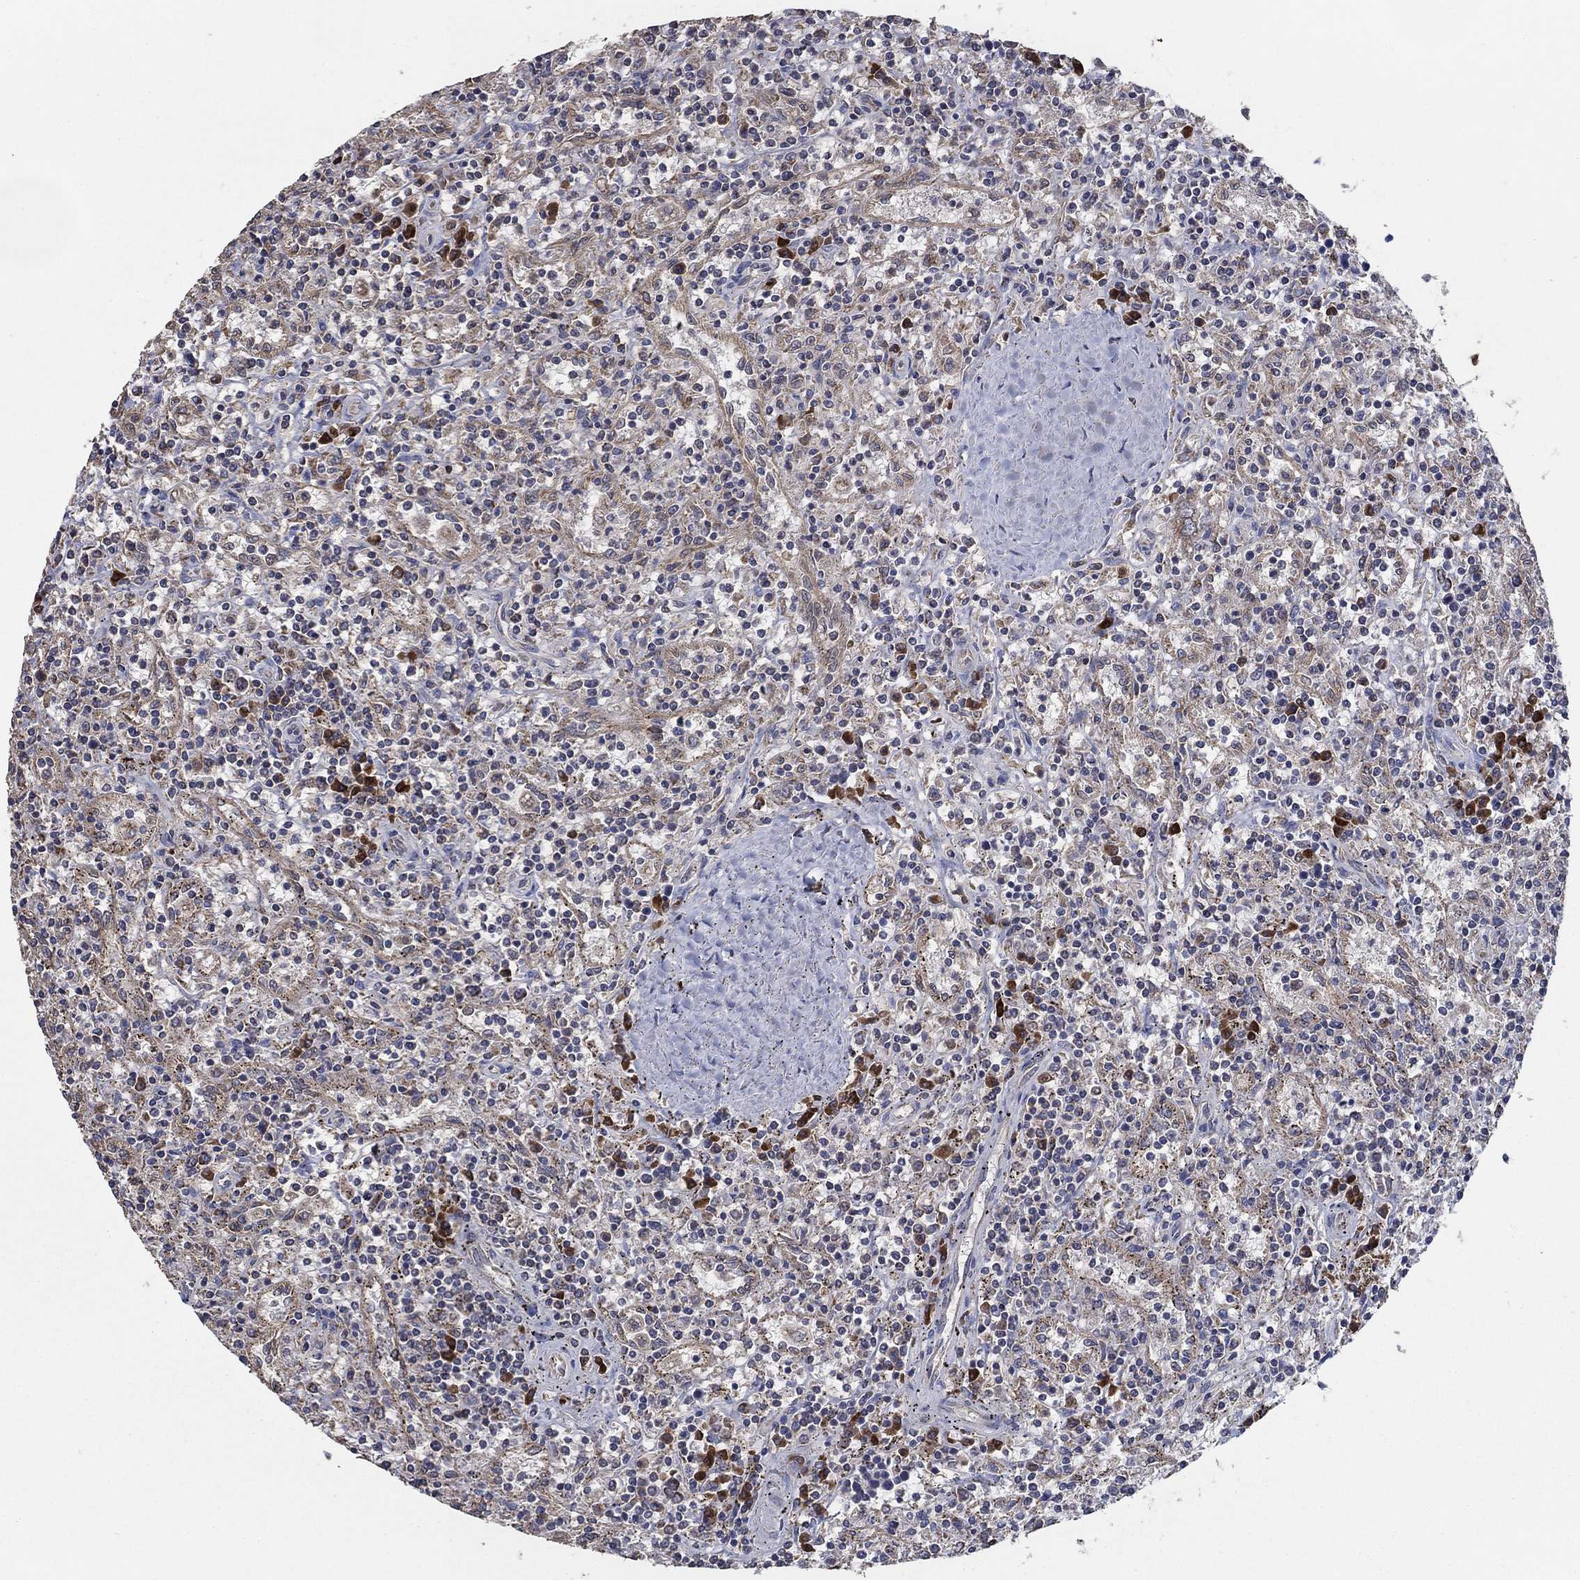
{"staining": {"intensity": "negative", "quantity": "none", "location": "none"}, "tissue": "lymphoma", "cell_type": "Tumor cells", "image_type": "cancer", "snomed": [{"axis": "morphology", "description": "Malignant lymphoma, non-Hodgkin's type, Low grade"}, {"axis": "topography", "description": "Spleen"}], "caption": "The immunohistochemistry (IHC) histopathology image has no significant expression in tumor cells of lymphoma tissue. (DAB immunohistochemistry (IHC), high magnification).", "gene": "HID1", "patient": {"sex": "male", "age": 62}}